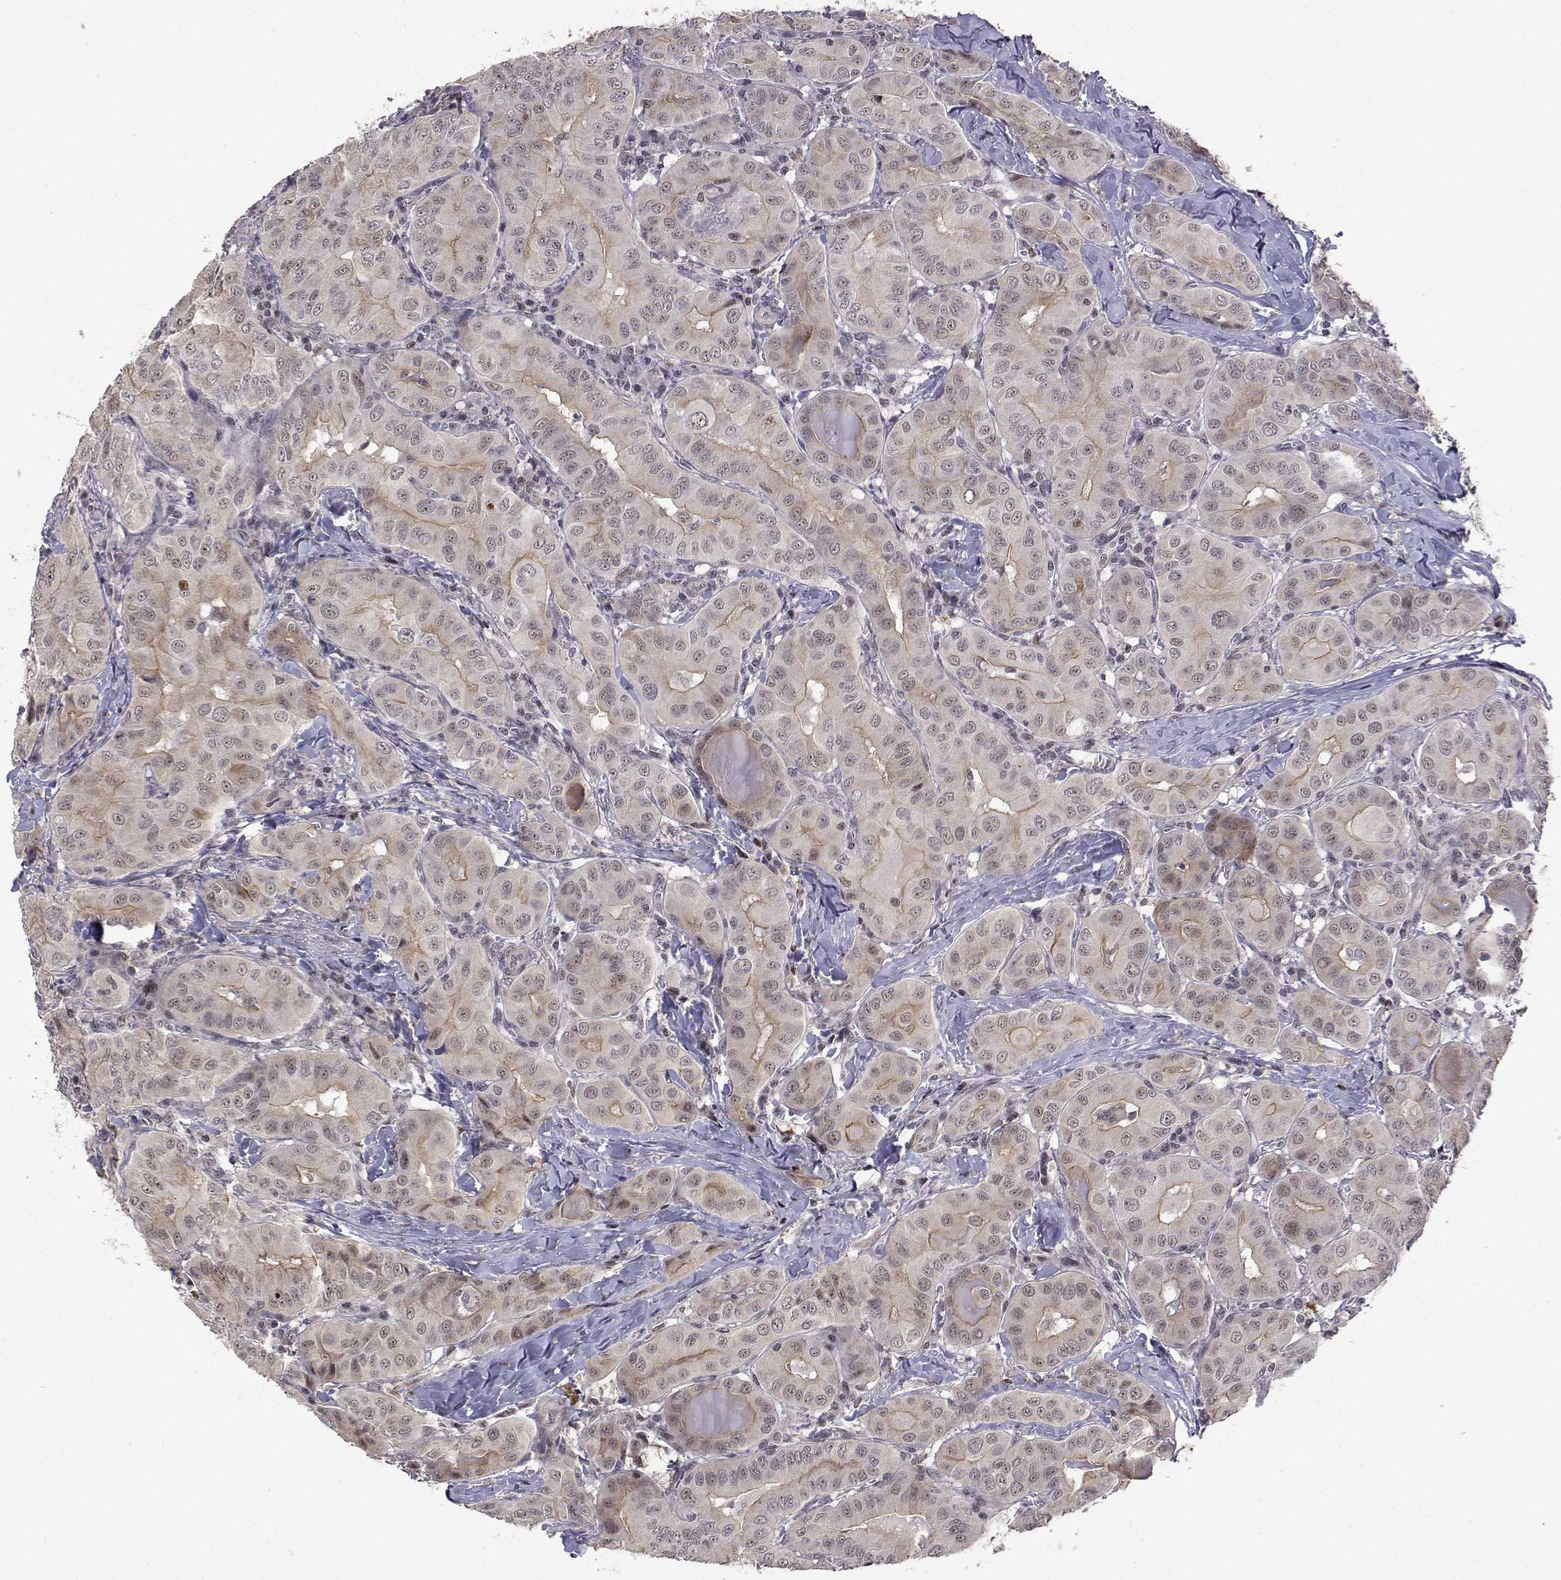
{"staining": {"intensity": "negative", "quantity": "none", "location": "none"}, "tissue": "thyroid cancer", "cell_type": "Tumor cells", "image_type": "cancer", "snomed": [{"axis": "morphology", "description": "Papillary adenocarcinoma, NOS"}, {"axis": "topography", "description": "Thyroid gland"}], "caption": "Photomicrograph shows no significant protein positivity in tumor cells of thyroid cancer (papillary adenocarcinoma). (DAB immunohistochemistry (IHC) visualized using brightfield microscopy, high magnification).", "gene": "ITGA7", "patient": {"sex": "female", "age": 37}}